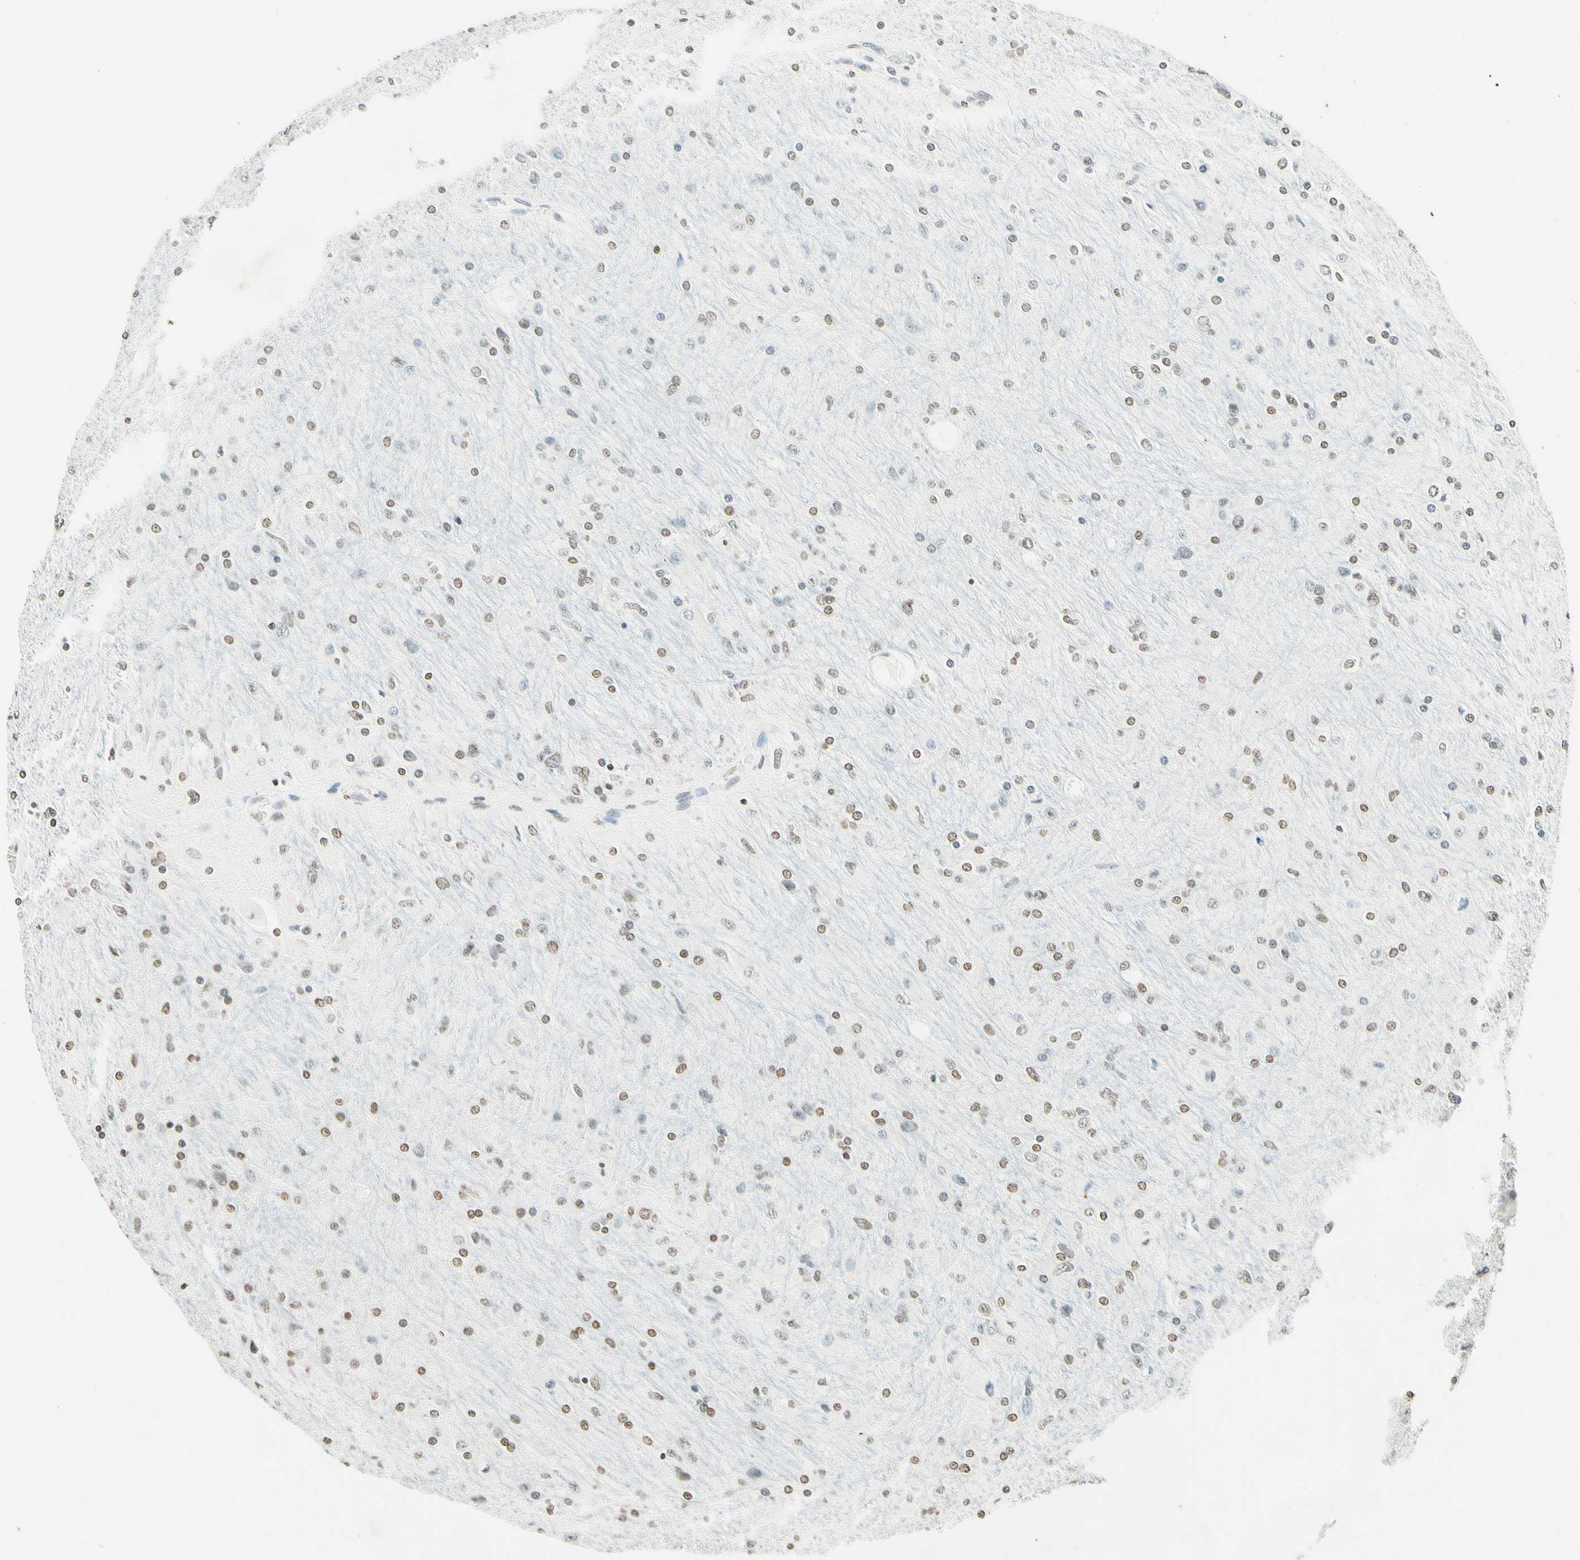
{"staining": {"intensity": "weak", "quantity": "25%-75%", "location": "nuclear"}, "tissue": "glioma", "cell_type": "Tumor cells", "image_type": "cancer", "snomed": [{"axis": "morphology", "description": "Glioma, malignant, High grade"}, {"axis": "topography", "description": "Cerebral cortex"}], "caption": "Immunohistochemistry (IHC) staining of glioma, which demonstrates low levels of weak nuclear positivity in approximately 25%-75% of tumor cells indicating weak nuclear protein staining. The staining was performed using DAB (brown) for protein detection and nuclei were counterstained in hematoxylin (blue).", "gene": "MSH2", "patient": {"sex": "female", "age": 36}}